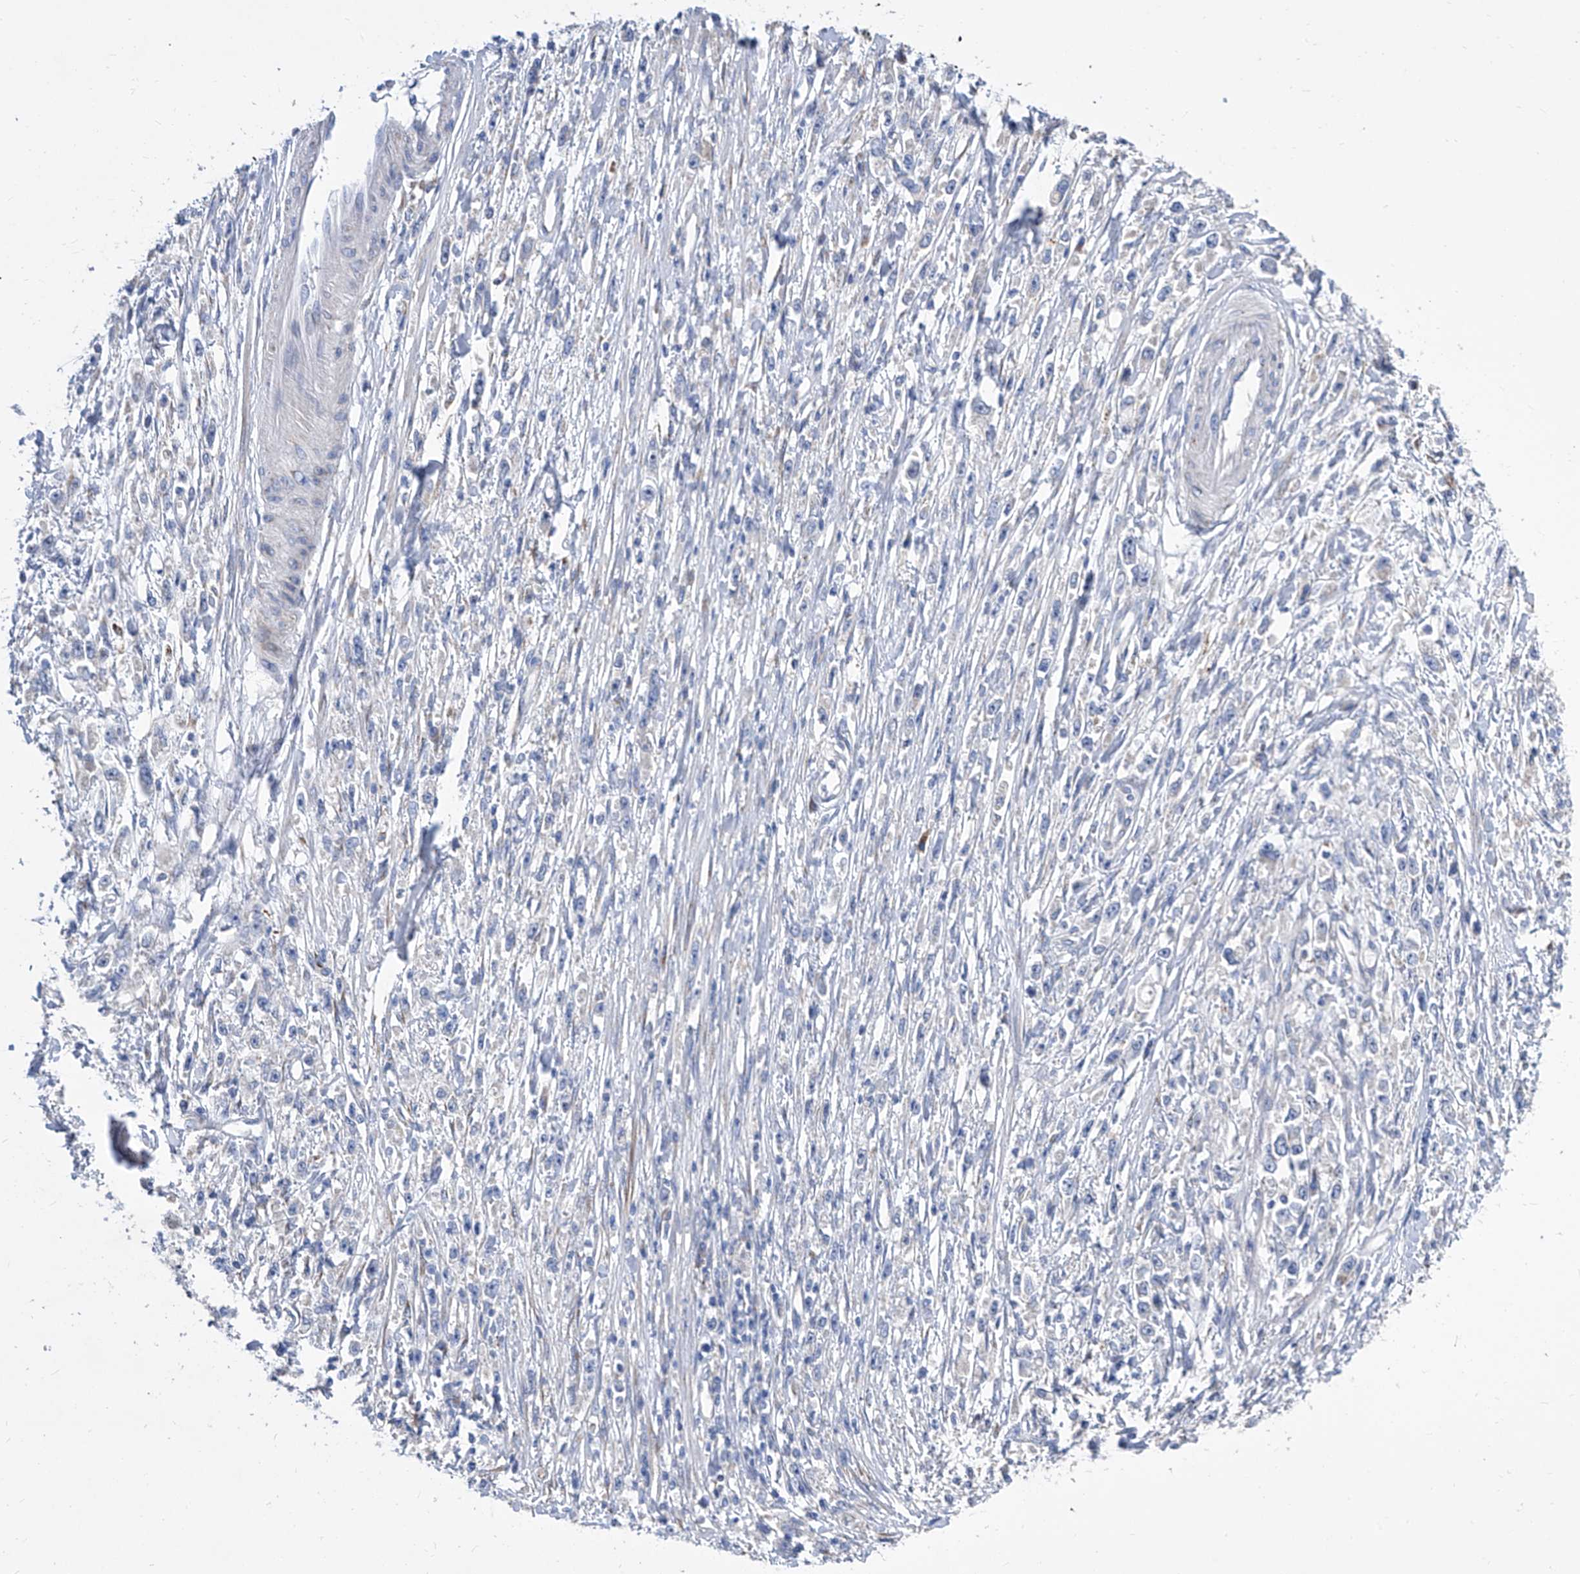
{"staining": {"intensity": "negative", "quantity": "none", "location": "none"}, "tissue": "stomach cancer", "cell_type": "Tumor cells", "image_type": "cancer", "snomed": [{"axis": "morphology", "description": "Adenocarcinoma, NOS"}, {"axis": "topography", "description": "Stomach"}], "caption": "Immunohistochemistry (IHC) of stomach cancer (adenocarcinoma) displays no staining in tumor cells.", "gene": "TJAP1", "patient": {"sex": "female", "age": 59}}